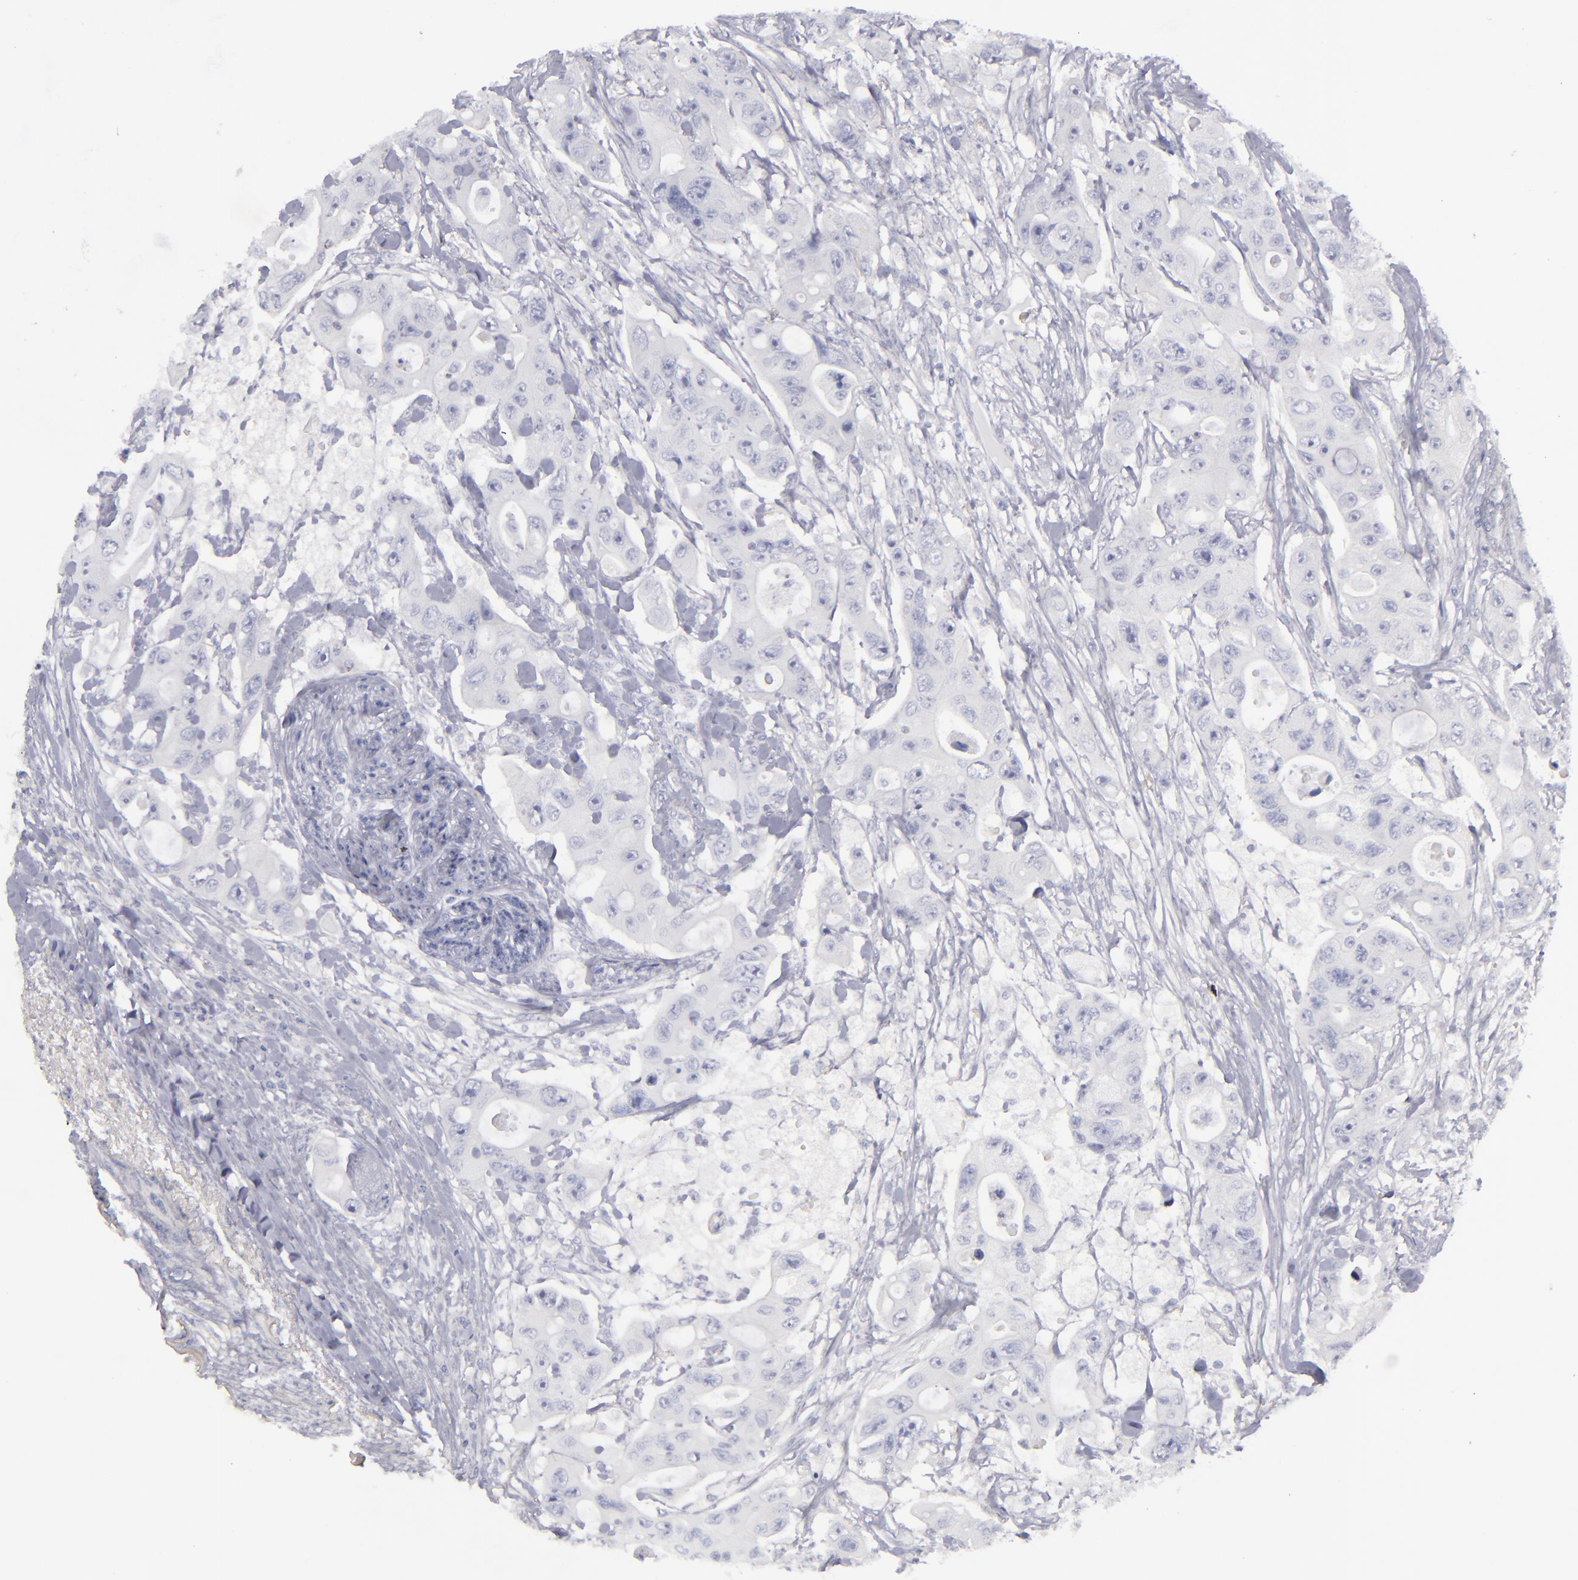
{"staining": {"intensity": "negative", "quantity": "none", "location": "none"}, "tissue": "colorectal cancer", "cell_type": "Tumor cells", "image_type": "cancer", "snomed": [{"axis": "morphology", "description": "Adenocarcinoma, NOS"}, {"axis": "topography", "description": "Colon"}], "caption": "Tumor cells show no significant protein staining in colorectal adenocarcinoma.", "gene": "CD22", "patient": {"sex": "female", "age": 46}}